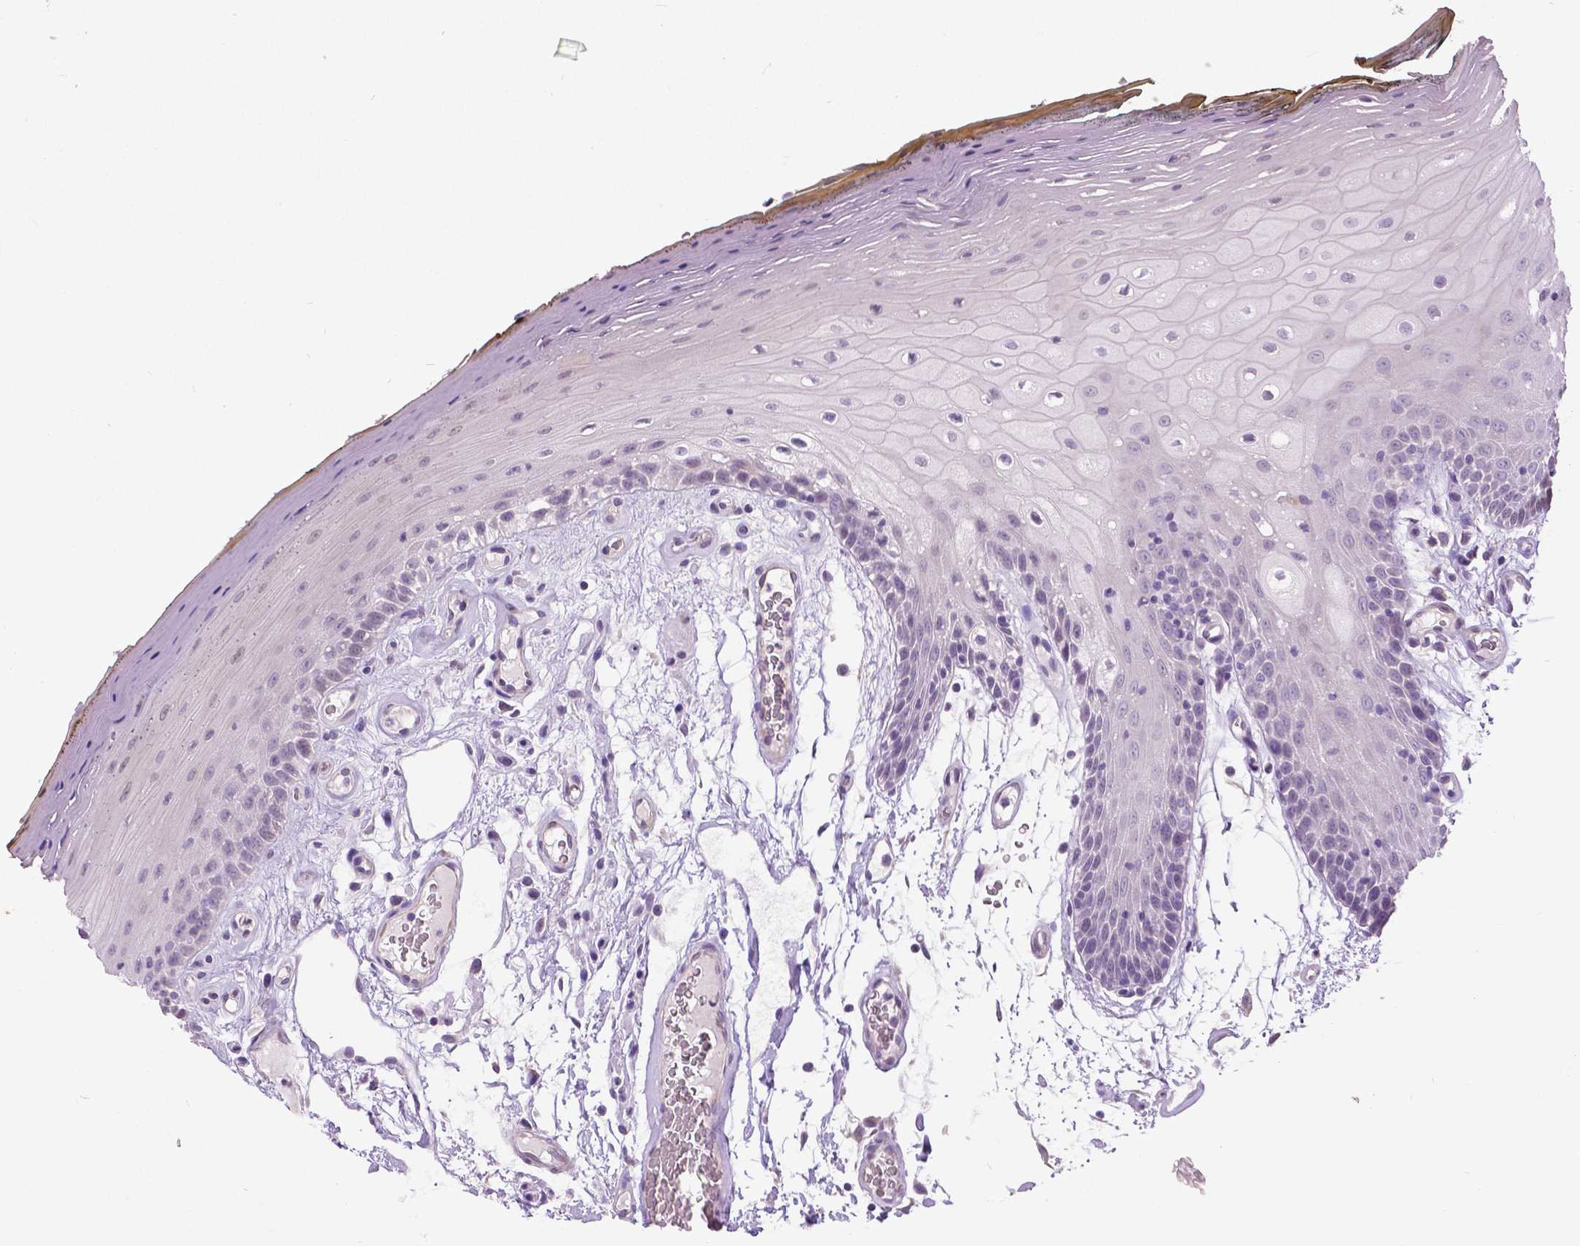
{"staining": {"intensity": "negative", "quantity": "none", "location": "none"}, "tissue": "oral mucosa", "cell_type": "Squamous epithelial cells", "image_type": "normal", "snomed": [{"axis": "morphology", "description": "Normal tissue, NOS"}, {"axis": "morphology", "description": "Squamous cell carcinoma, NOS"}, {"axis": "topography", "description": "Oral tissue"}, {"axis": "topography", "description": "Head-Neck"}], "caption": "The image shows no significant staining in squamous epithelial cells of oral mucosa.", "gene": "FOXA1", "patient": {"sex": "male", "age": 52}}